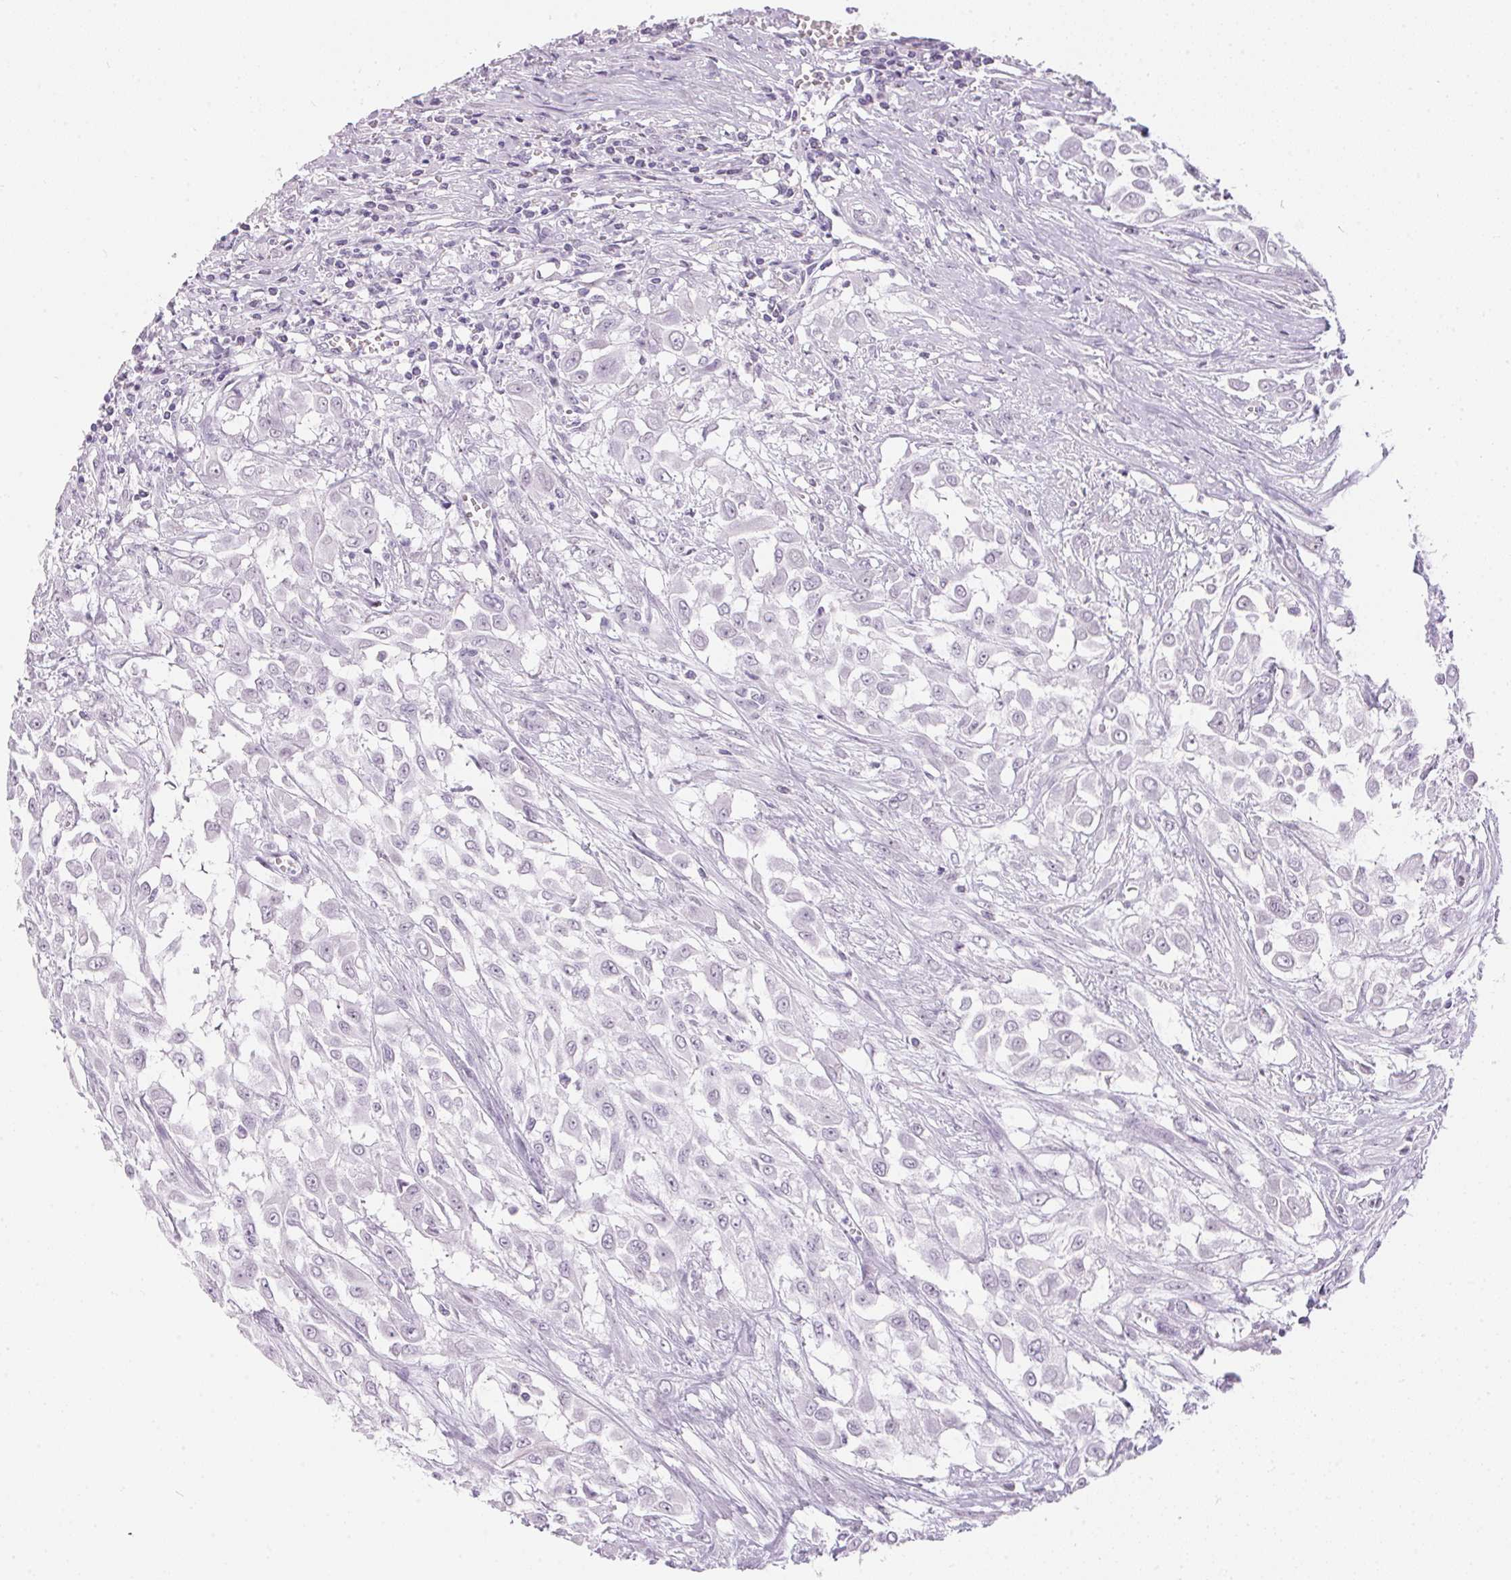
{"staining": {"intensity": "negative", "quantity": "none", "location": "none"}, "tissue": "urothelial cancer", "cell_type": "Tumor cells", "image_type": "cancer", "snomed": [{"axis": "morphology", "description": "Urothelial carcinoma, High grade"}, {"axis": "topography", "description": "Urinary bladder"}], "caption": "High-grade urothelial carcinoma was stained to show a protein in brown. There is no significant positivity in tumor cells.", "gene": "CADPS", "patient": {"sex": "male", "age": 57}}